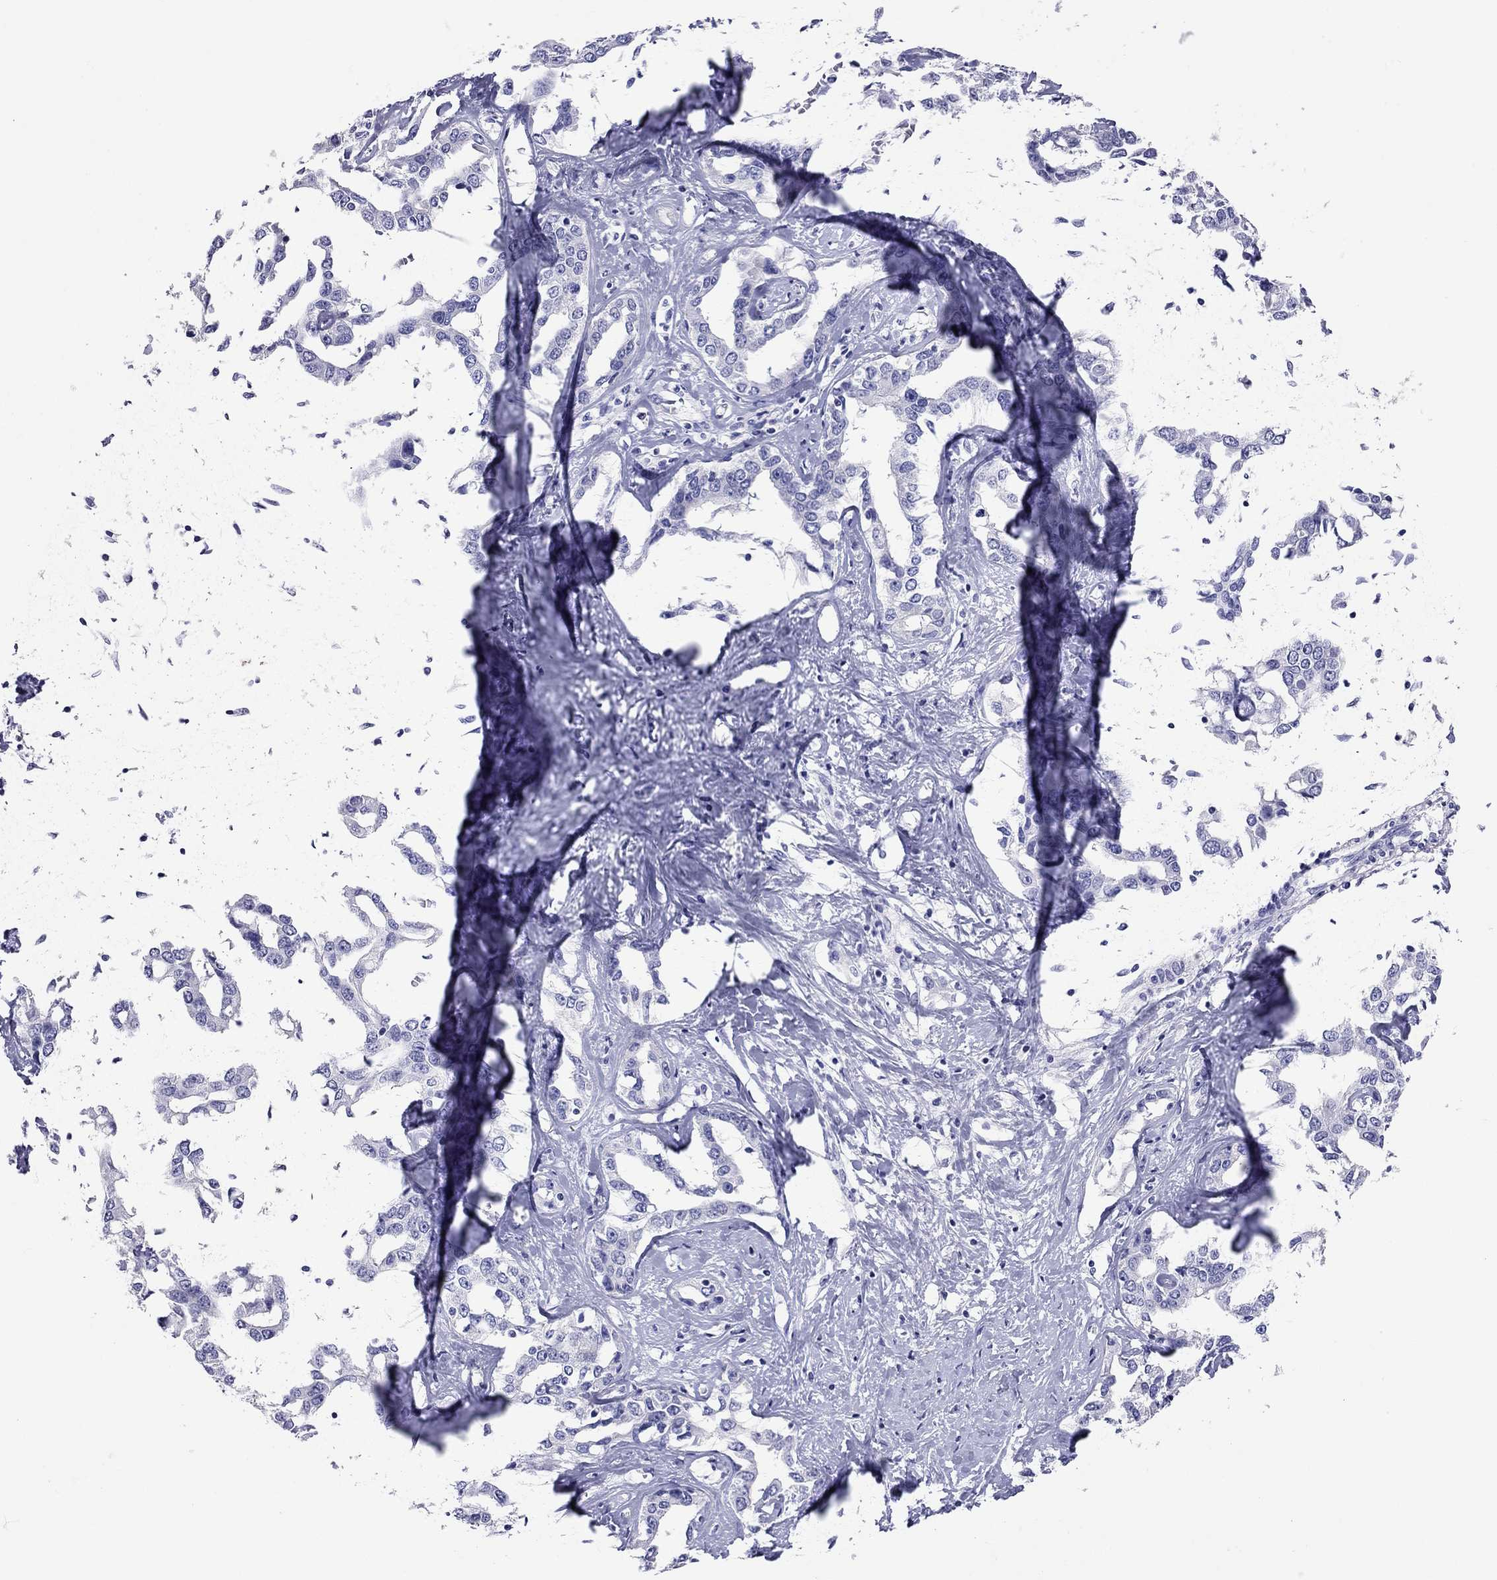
{"staining": {"intensity": "negative", "quantity": "none", "location": "none"}, "tissue": "liver cancer", "cell_type": "Tumor cells", "image_type": "cancer", "snomed": [{"axis": "morphology", "description": "Cholangiocarcinoma"}, {"axis": "topography", "description": "Liver"}], "caption": "A high-resolution photomicrograph shows immunohistochemistry (IHC) staining of liver cholangiocarcinoma, which demonstrates no significant staining in tumor cells. (Brightfield microscopy of DAB immunohistochemistry (IHC) at high magnification).", "gene": "CALHM1", "patient": {"sex": "male", "age": 59}}